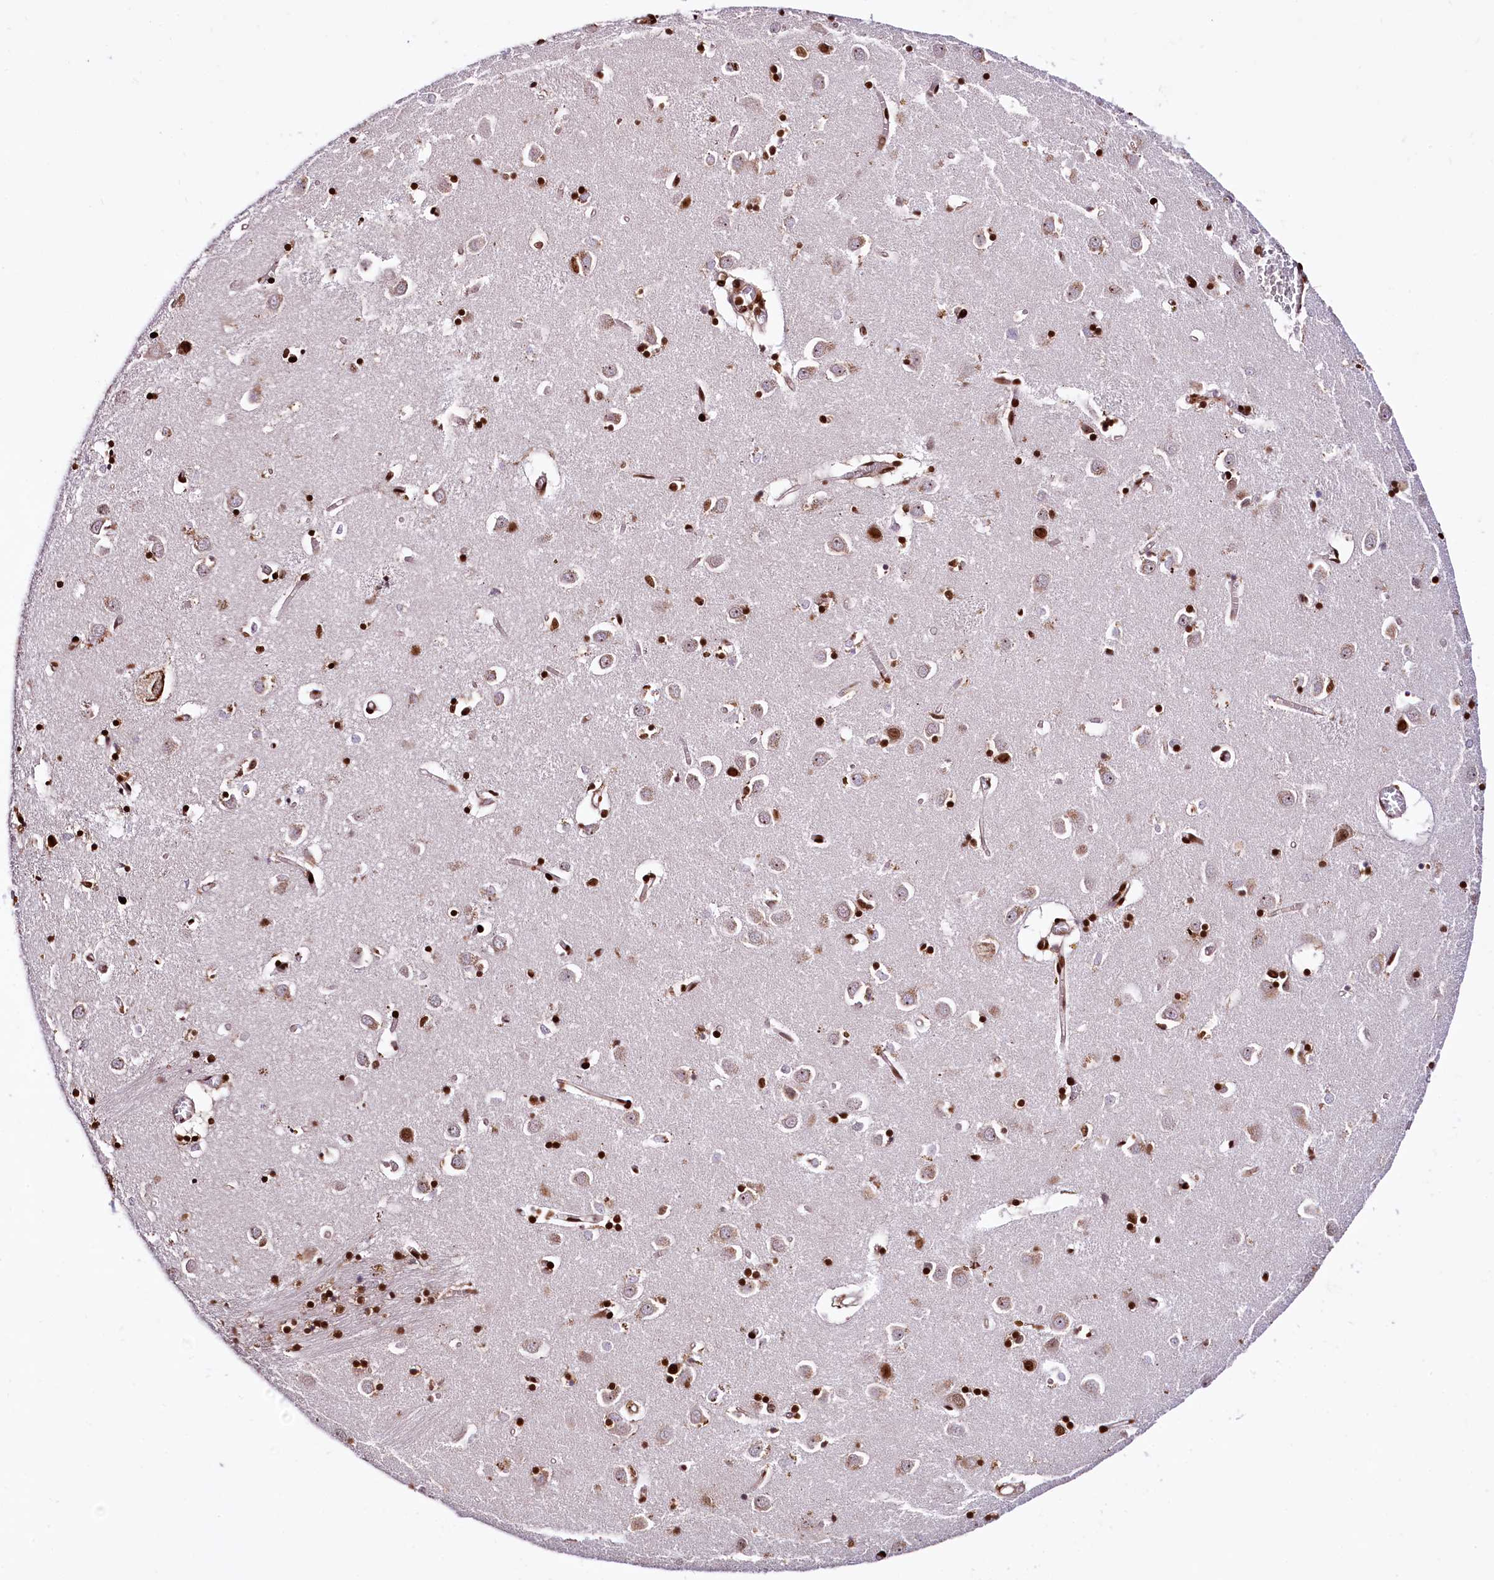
{"staining": {"intensity": "strong", "quantity": ">75%", "location": "nuclear"}, "tissue": "caudate", "cell_type": "Glial cells", "image_type": "normal", "snomed": [{"axis": "morphology", "description": "Normal tissue, NOS"}, {"axis": "topography", "description": "Lateral ventricle wall"}], "caption": "The micrograph demonstrates immunohistochemical staining of normal caudate. There is strong nuclear staining is appreciated in about >75% of glial cells.", "gene": "PDS5B", "patient": {"sex": "male", "age": 70}}